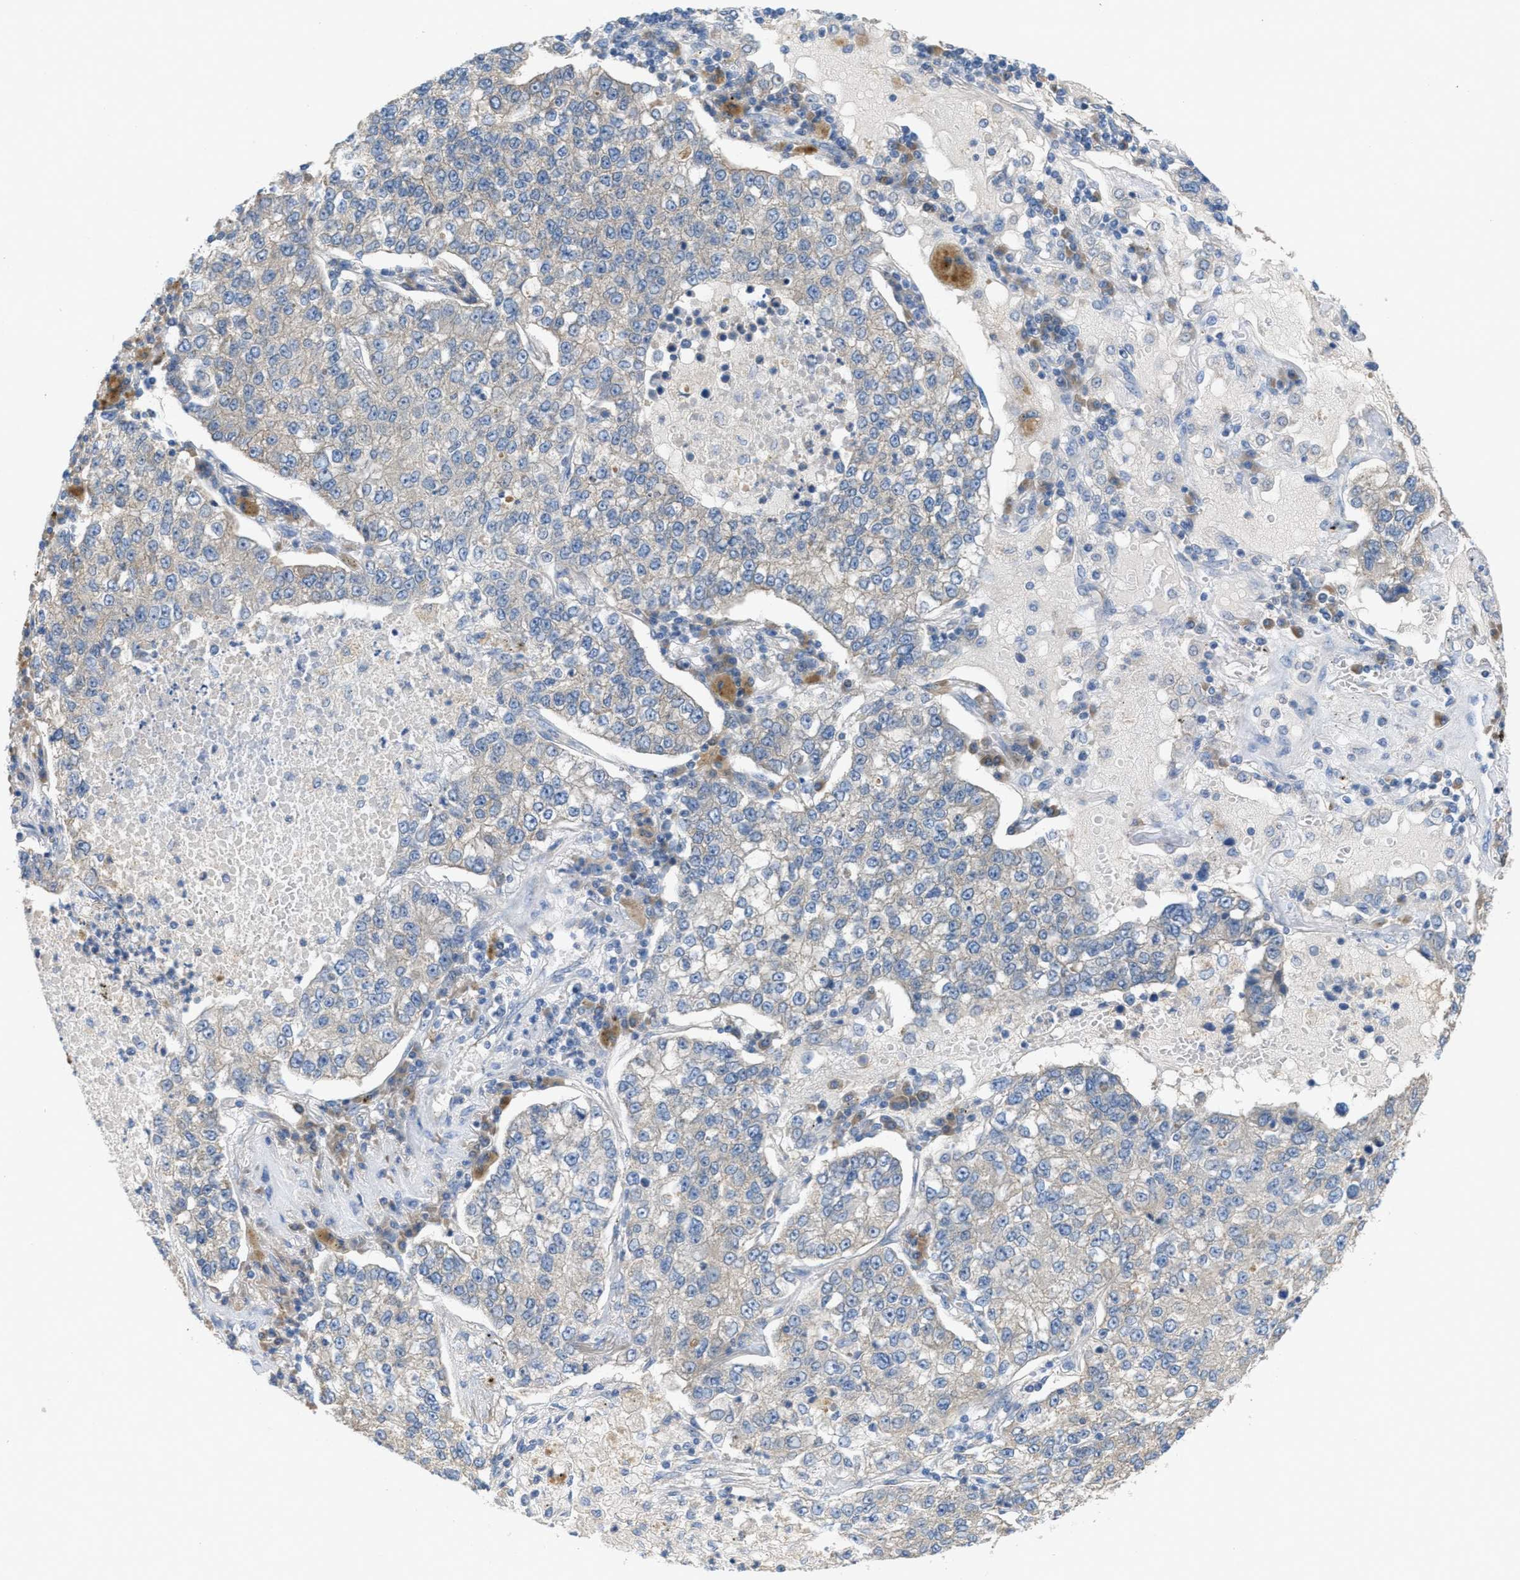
{"staining": {"intensity": "weak", "quantity": "<25%", "location": "cytoplasmic/membranous"}, "tissue": "lung cancer", "cell_type": "Tumor cells", "image_type": "cancer", "snomed": [{"axis": "morphology", "description": "Adenocarcinoma, NOS"}, {"axis": "topography", "description": "Lung"}], "caption": "Tumor cells show no significant expression in lung cancer (adenocarcinoma).", "gene": "UBA5", "patient": {"sex": "male", "age": 49}}